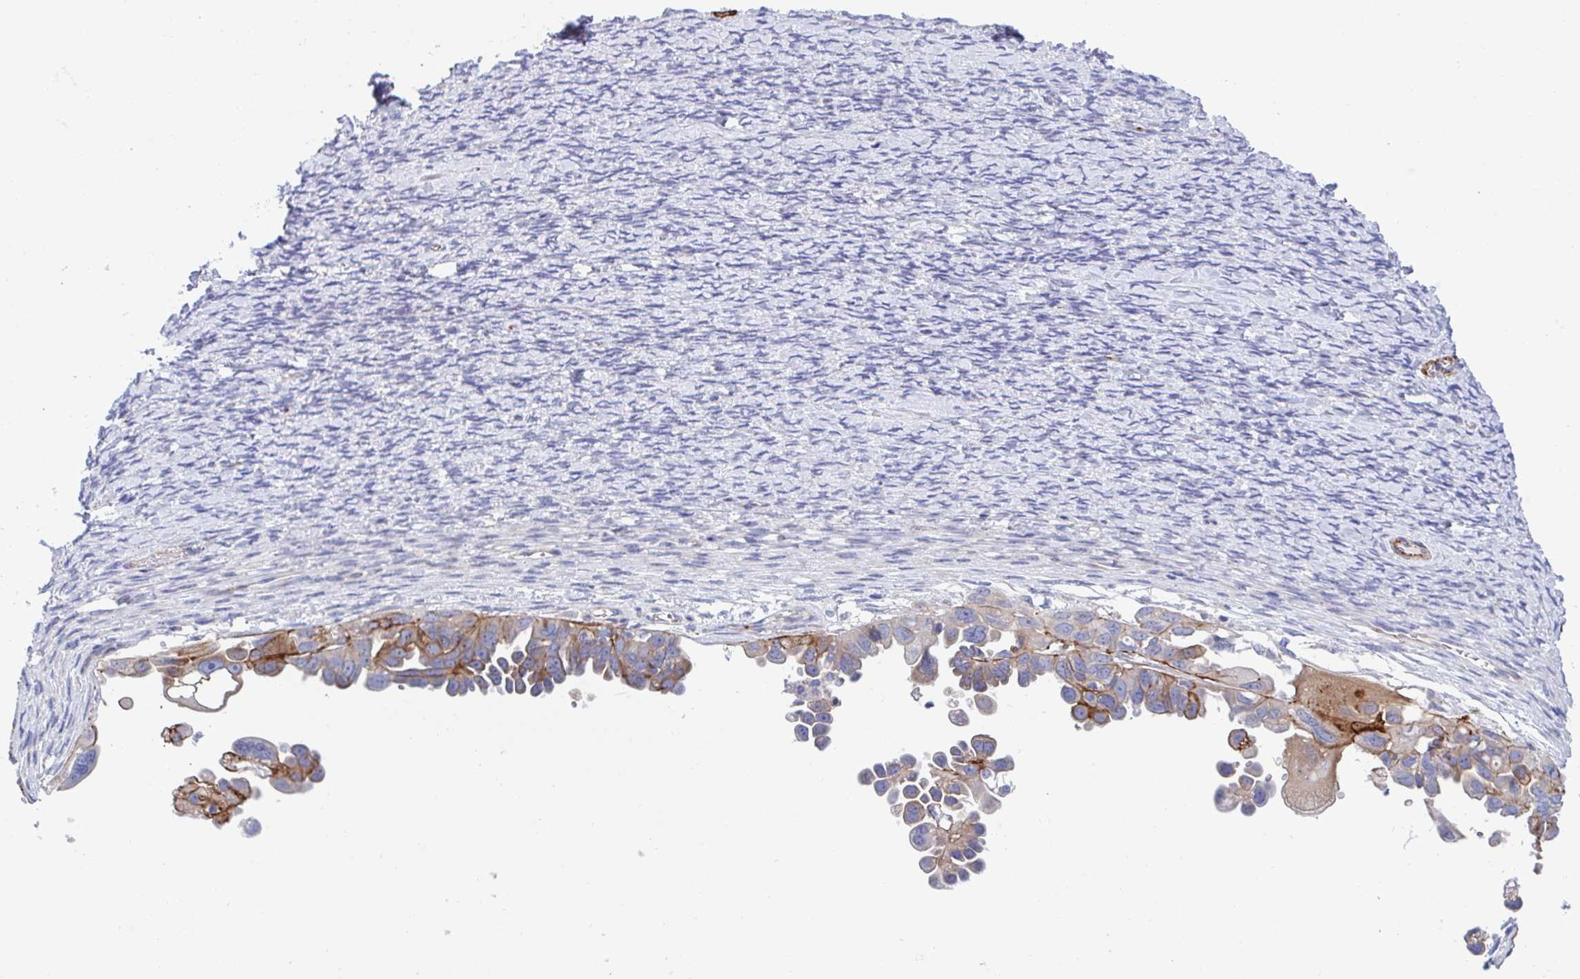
{"staining": {"intensity": "moderate", "quantity": "<25%", "location": "cytoplasmic/membranous"}, "tissue": "ovarian cancer", "cell_type": "Tumor cells", "image_type": "cancer", "snomed": [{"axis": "morphology", "description": "Cystadenocarcinoma, serous, NOS"}, {"axis": "topography", "description": "Ovary"}], "caption": "A brown stain shows moderate cytoplasmic/membranous positivity of a protein in ovarian cancer tumor cells.", "gene": "KLC3", "patient": {"sex": "female", "age": 53}}